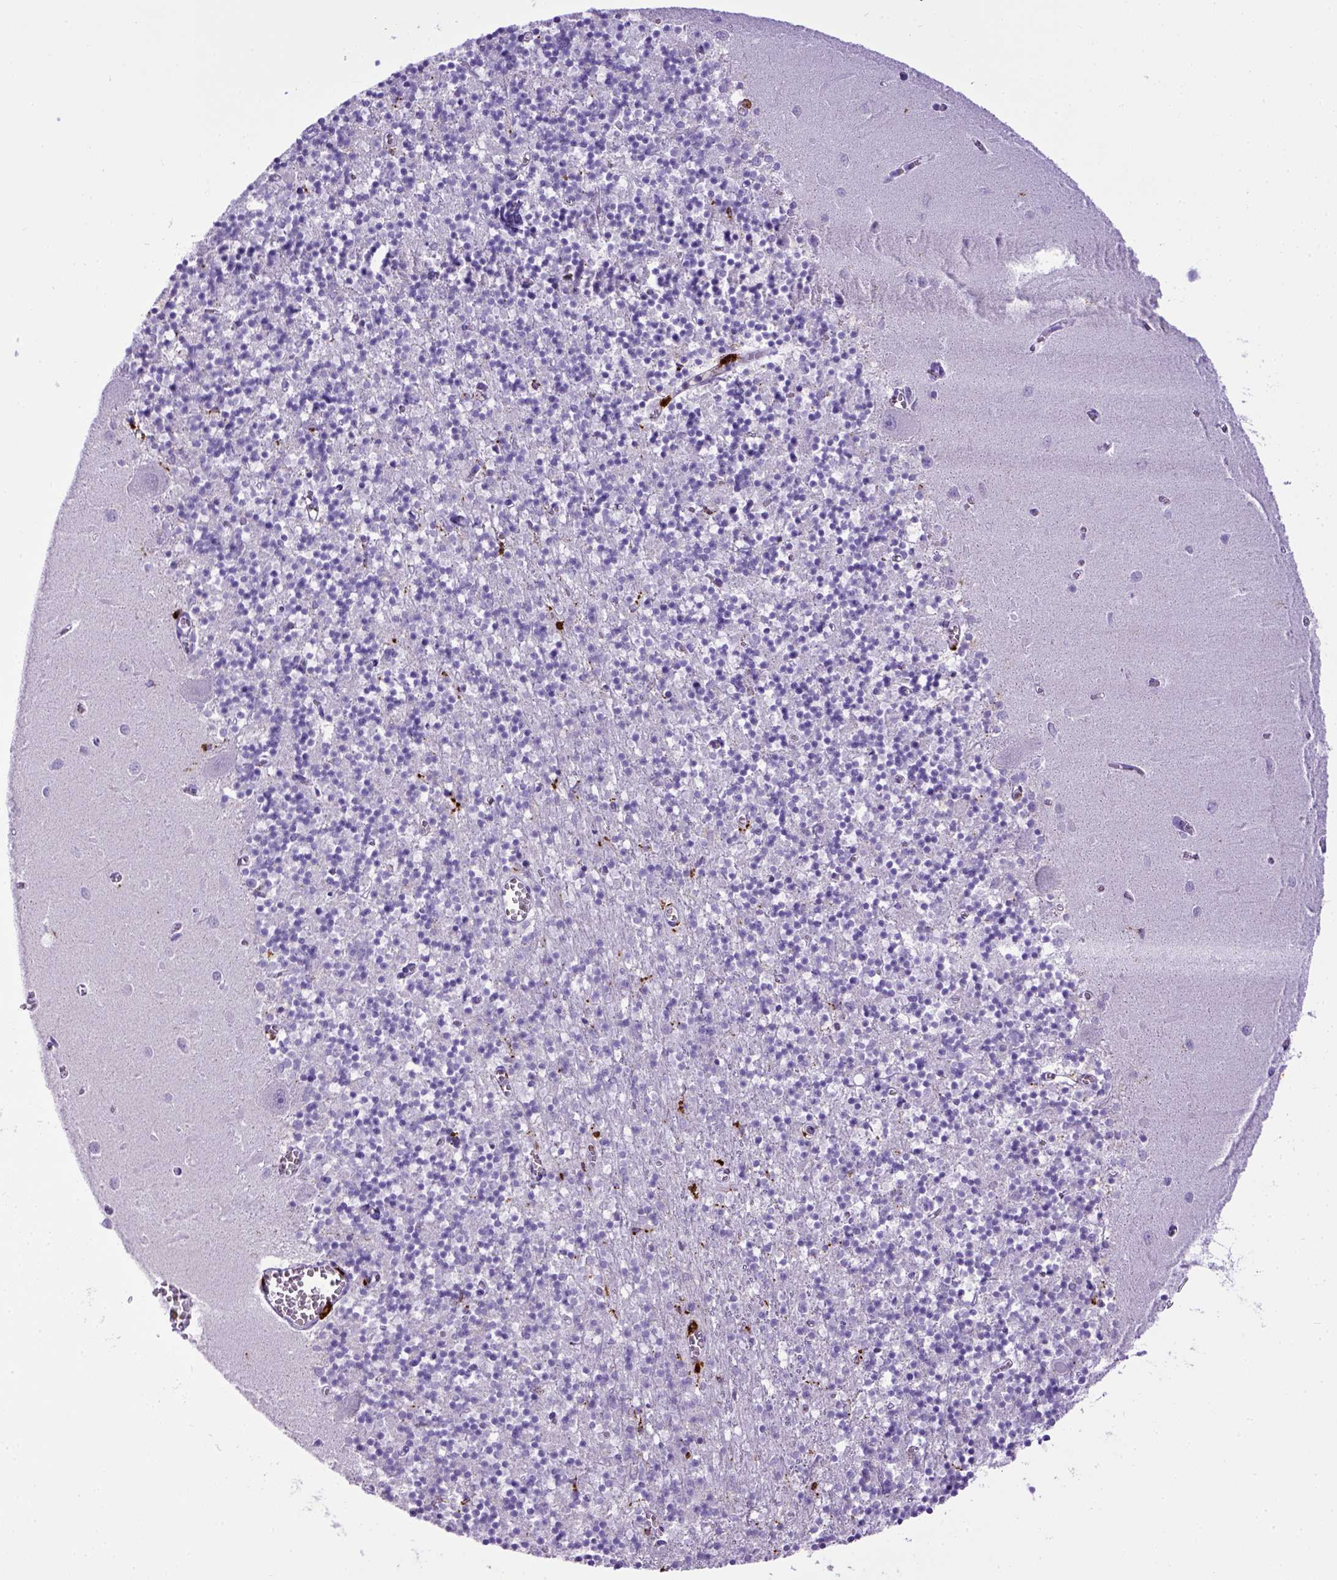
{"staining": {"intensity": "negative", "quantity": "none", "location": "none"}, "tissue": "cerebellum", "cell_type": "Cells in granular layer", "image_type": "normal", "snomed": [{"axis": "morphology", "description": "Normal tissue, NOS"}, {"axis": "topography", "description": "Cerebellum"}], "caption": "This is a histopathology image of immunohistochemistry (IHC) staining of normal cerebellum, which shows no expression in cells in granular layer.", "gene": "CD68", "patient": {"sex": "female", "age": 64}}